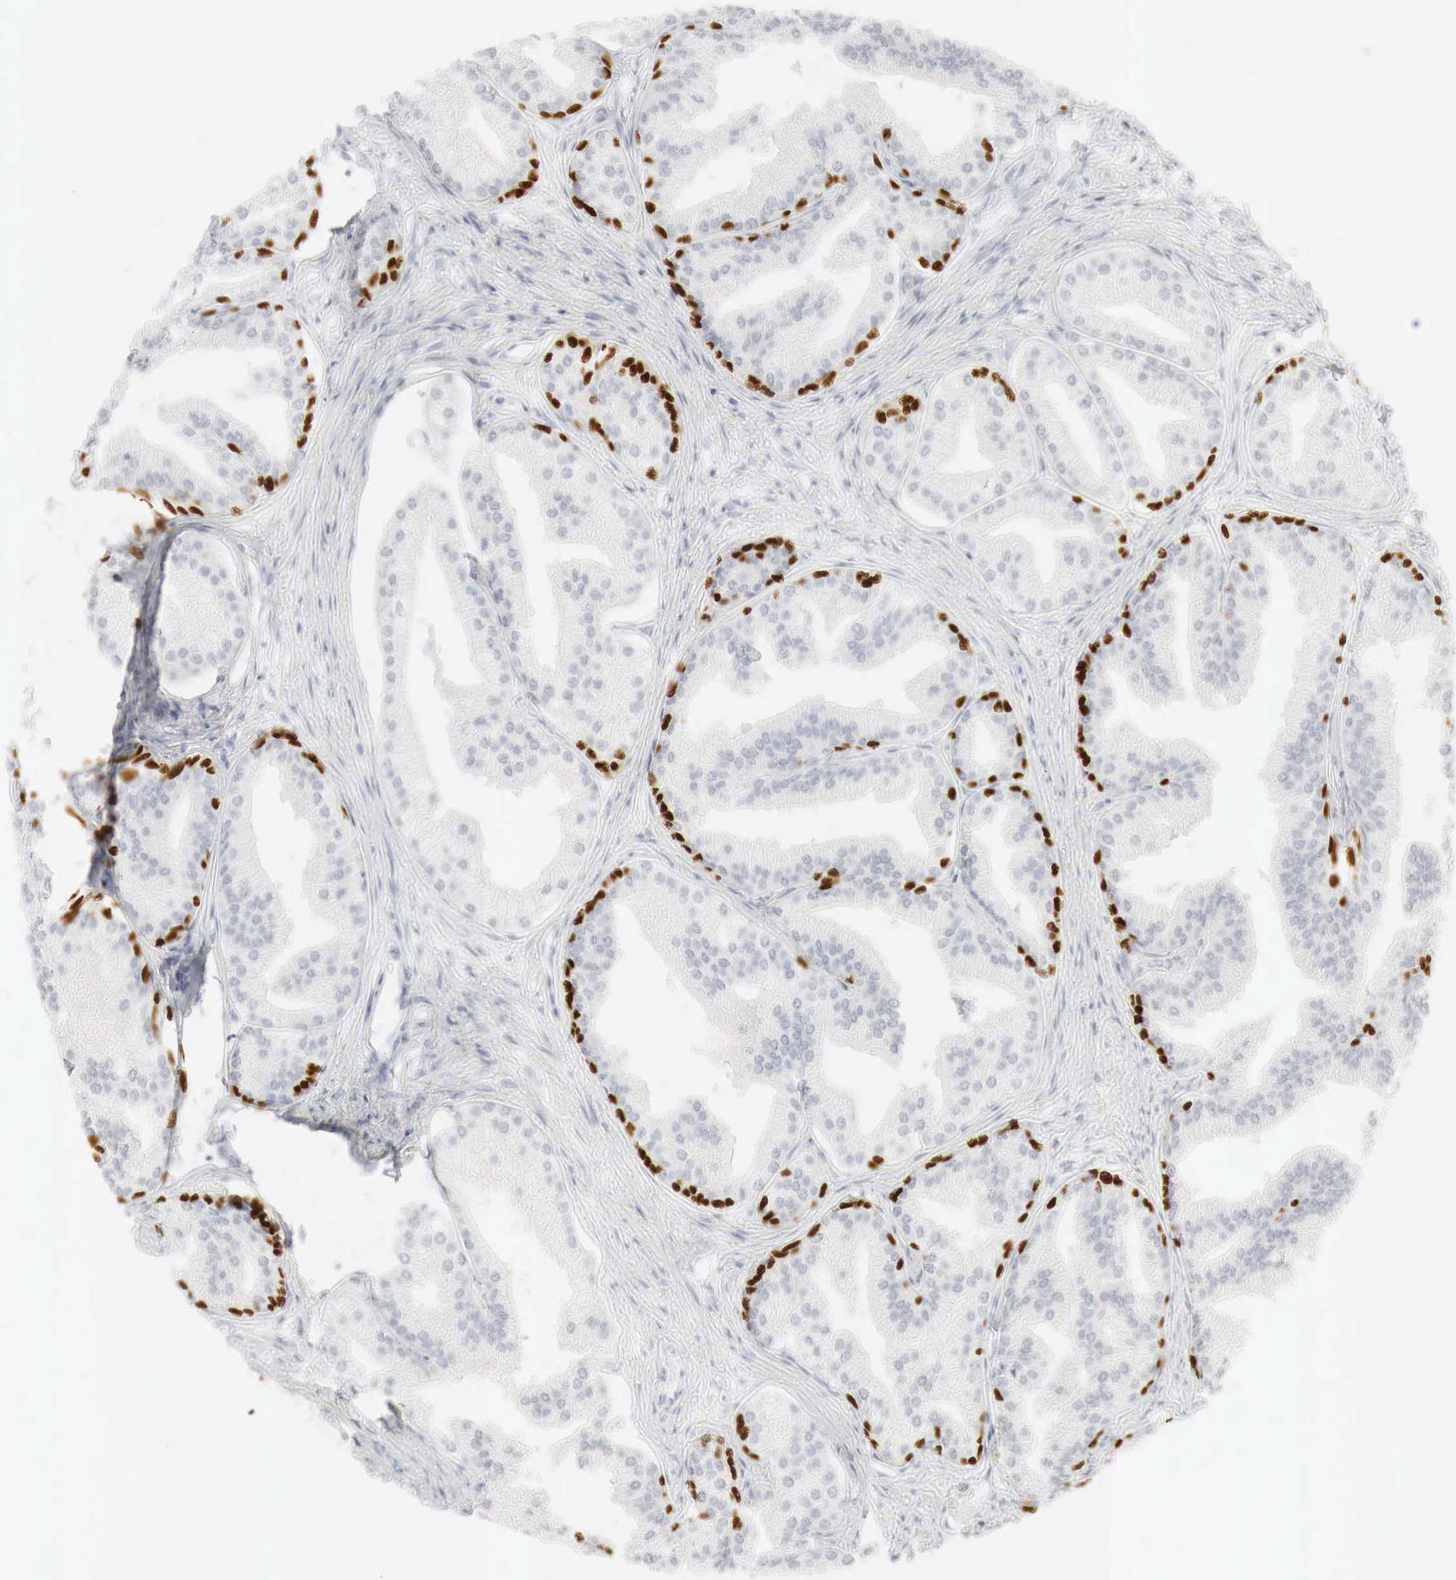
{"staining": {"intensity": "strong", "quantity": "<25%", "location": "nuclear"}, "tissue": "prostate", "cell_type": "Glandular cells", "image_type": "normal", "snomed": [{"axis": "morphology", "description": "Normal tissue, NOS"}, {"axis": "topography", "description": "Prostate"}], "caption": "This image reveals benign prostate stained with immunohistochemistry (IHC) to label a protein in brown. The nuclear of glandular cells show strong positivity for the protein. Nuclei are counter-stained blue.", "gene": "TP63", "patient": {"sex": "male", "age": 68}}